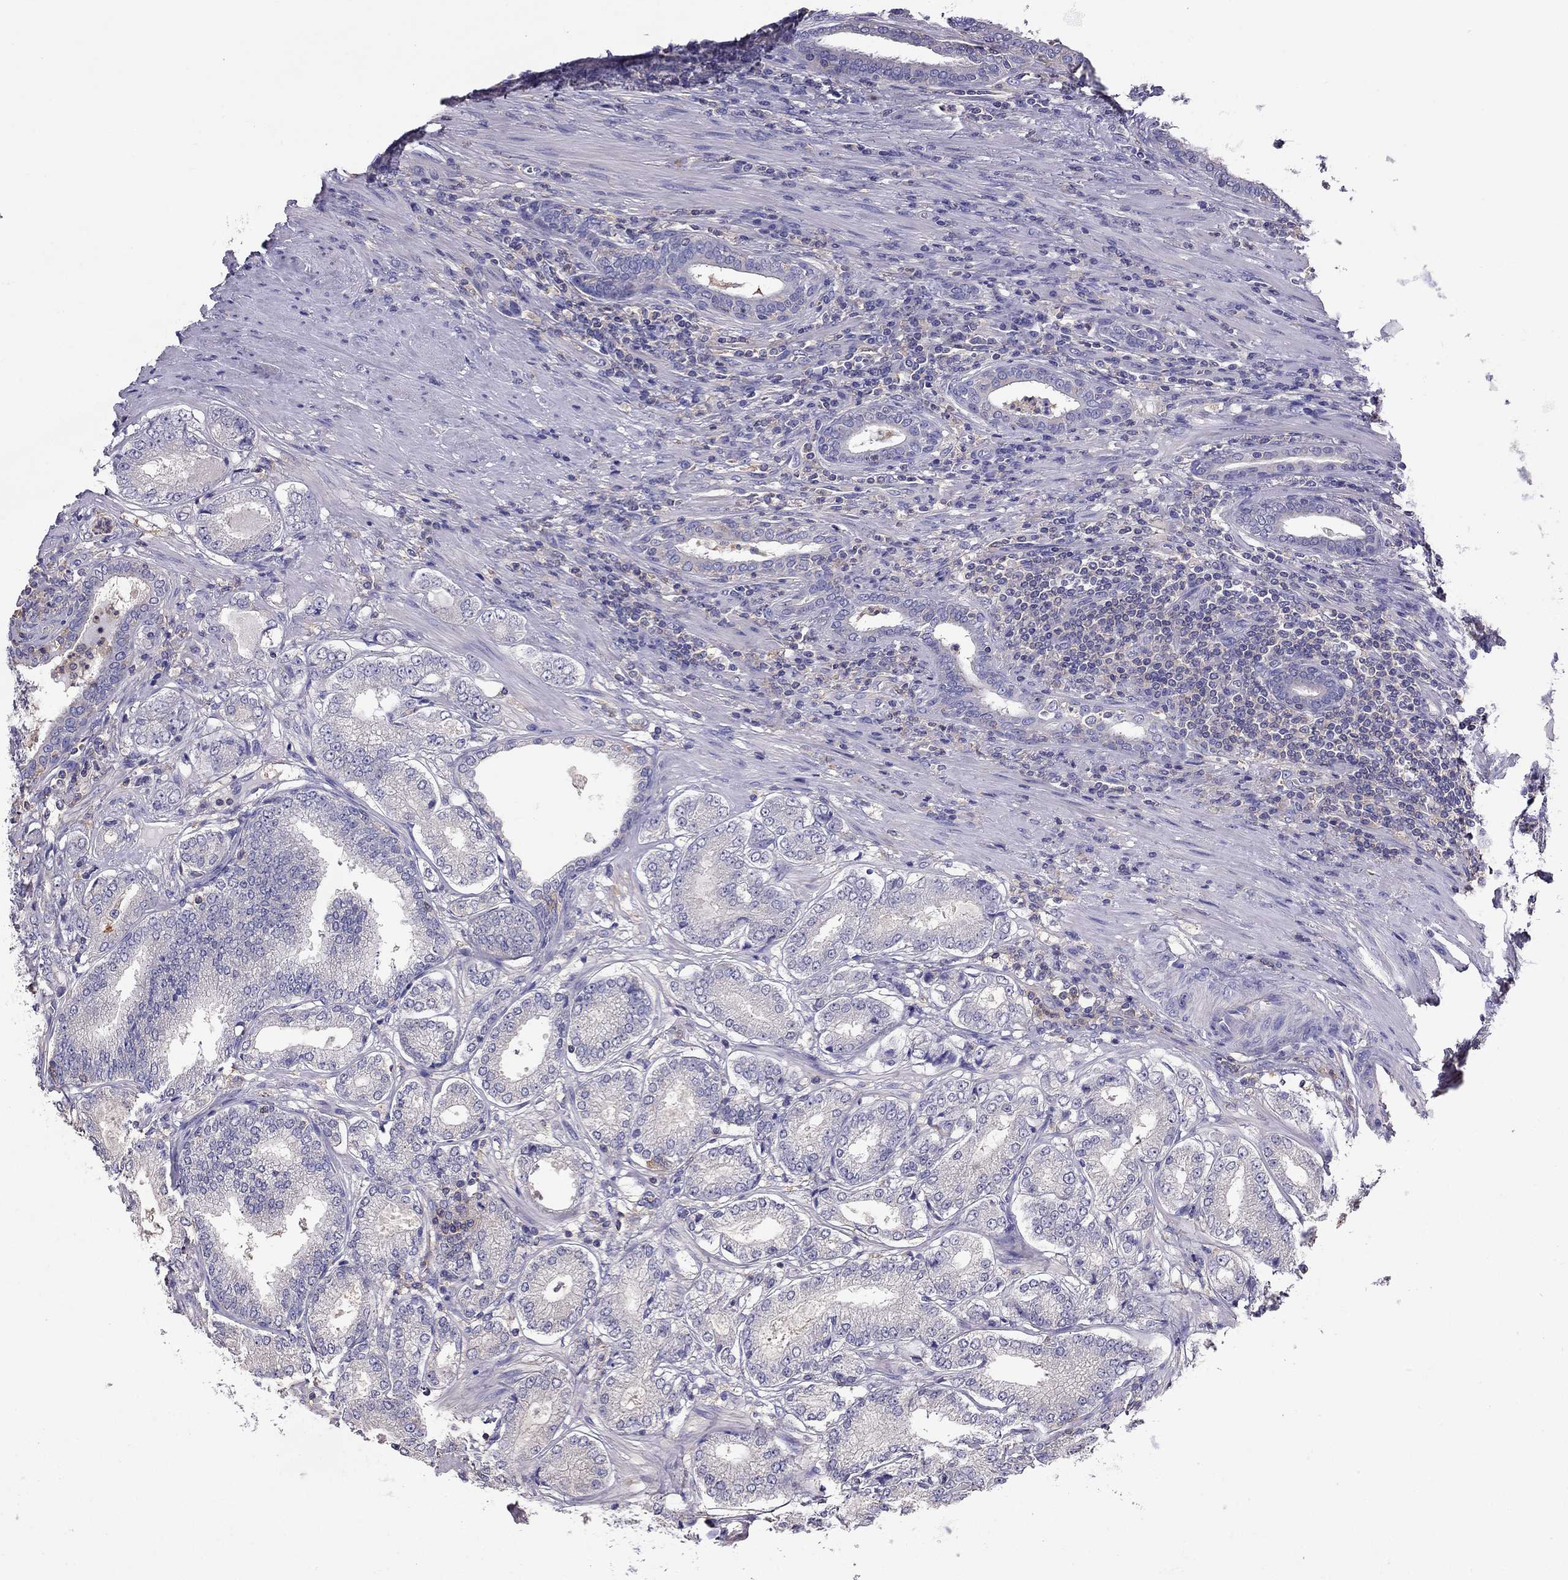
{"staining": {"intensity": "negative", "quantity": "none", "location": "none"}, "tissue": "prostate cancer", "cell_type": "Tumor cells", "image_type": "cancer", "snomed": [{"axis": "morphology", "description": "Adenocarcinoma, NOS"}, {"axis": "topography", "description": "Prostate"}], "caption": "Immunohistochemical staining of adenocarcinoma (prostate) displays no significant staining in tumor cells.", "gene": "TEX22", "patient": {"sex": "male", "age": 65}}